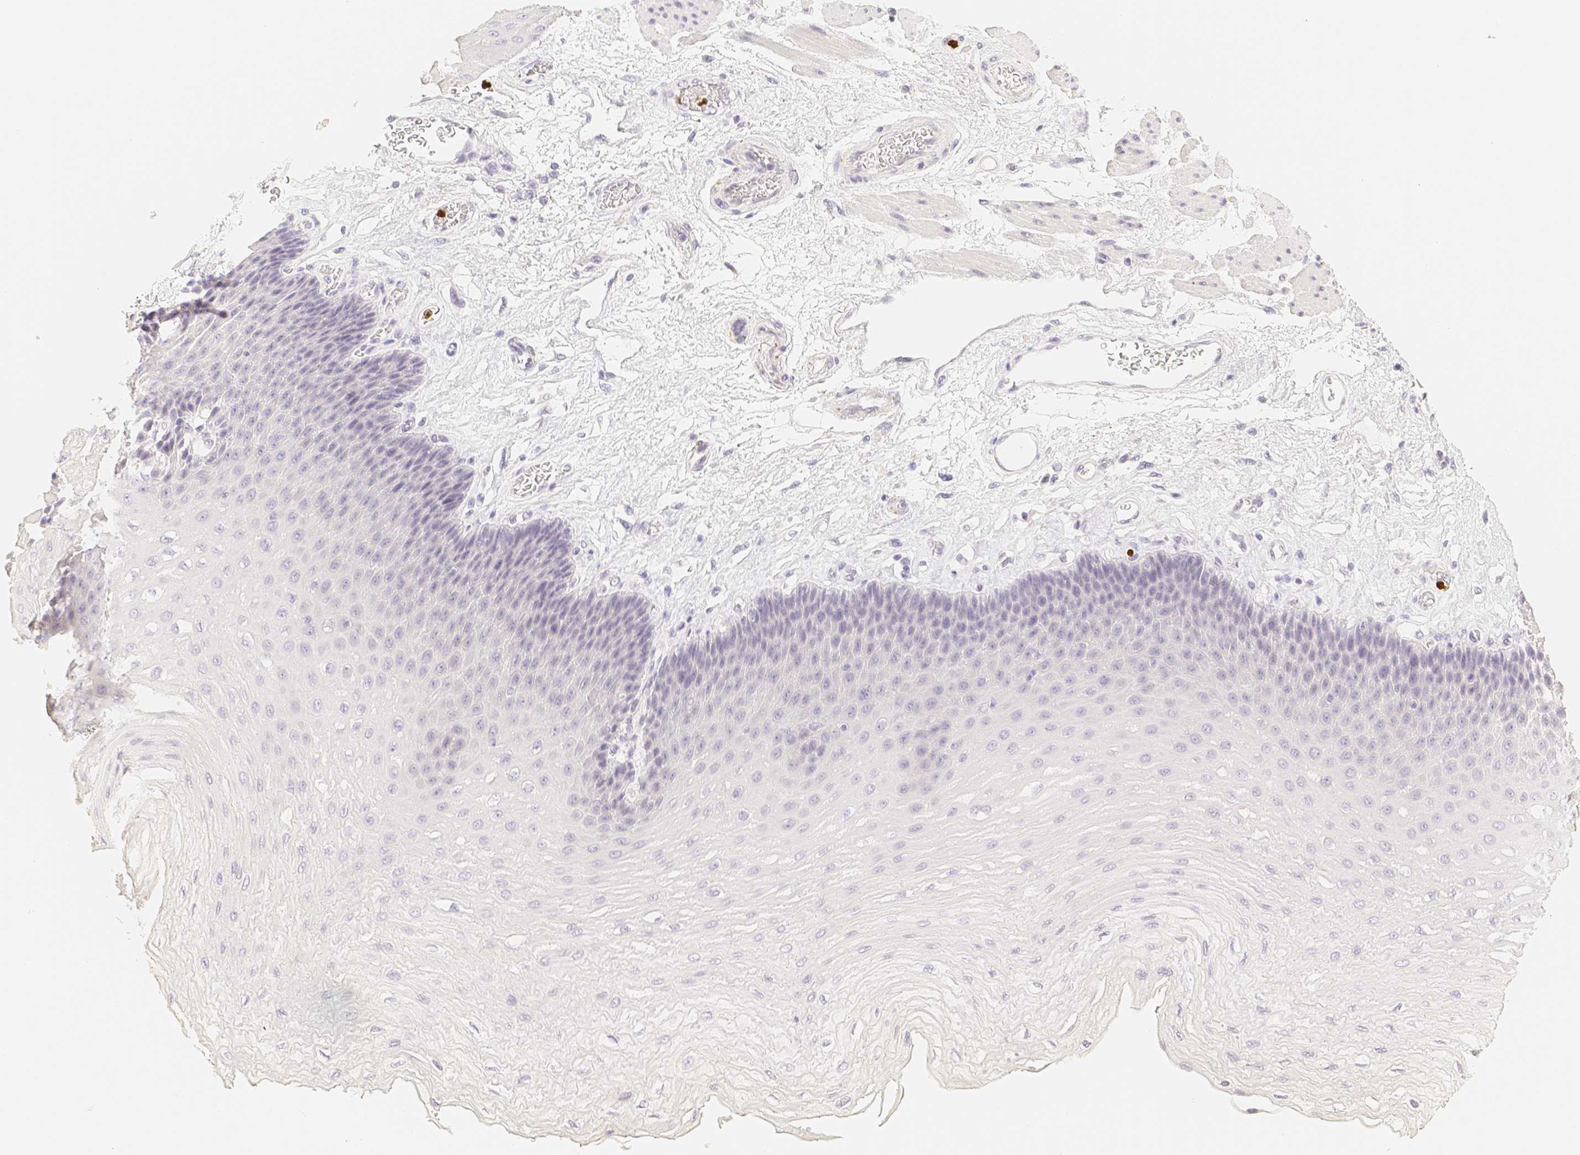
{"staining": {"intensity": "negative", "quantity": "none", "location": "none"}, "tissue": "esophagus", "cell_type": "Squamous epithelial cells", "image_type": "normal", "snomed": [{"axis": "morphology", "description": "Normal tissue, NOS"}, {"axis": "topography", "description": "Esophagus"}], "caption": "Protein analysis of normal esophagus demonstrates no significant staining in squamous epithelial cells. (DAB immunohistochemistry visualized using brightfield microscopy, high magnification).", "gene": "PADI4", "patient": {"sex": "female", "age": 72}}